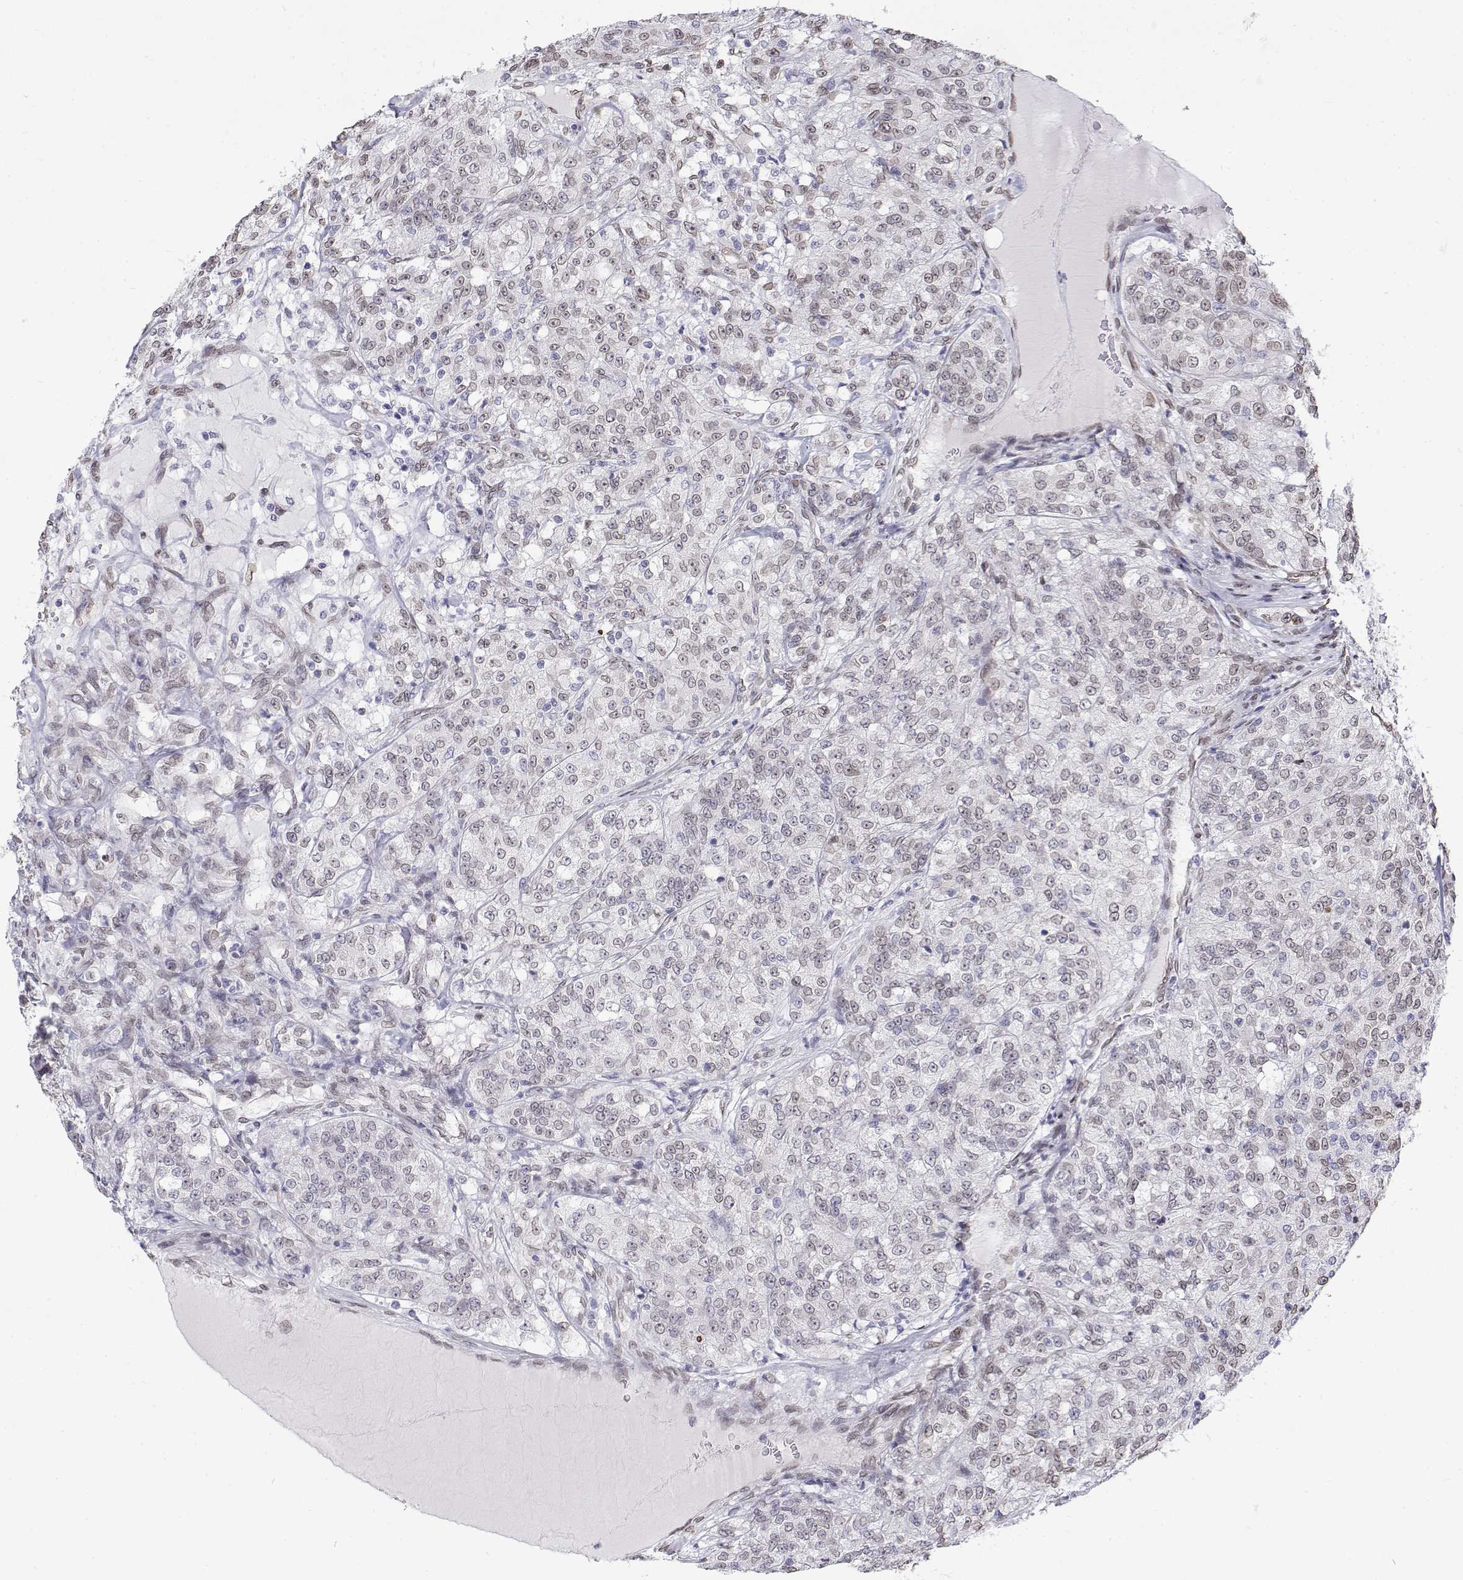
{"staining": {"intensity": "weak", "quantity": "25%-75%", "location": "nuclear"}, "tissue": "renal cancer", "cell_type": "Tumor cells", "image_type": "cancer", "snomed": [{"axis": "morphology", "description": "Adenocarcinoma, NOS"}, {"axis": "topography", "description": "Kidney"}], "caption": "Immunohistochemistry (IHC) staining of renal adenocarcinoma, which reveals low levels of weak nuclear positivity in approximately 25%-75% of tumor cells indicating weak nuclear protein expression. The staining was performed using DAB (brown) for protein detection and nuclei were counterstained in hematoxylin (blue).", "gene": "ZNF532", "patient": {"sex": "female", "age": 63}}